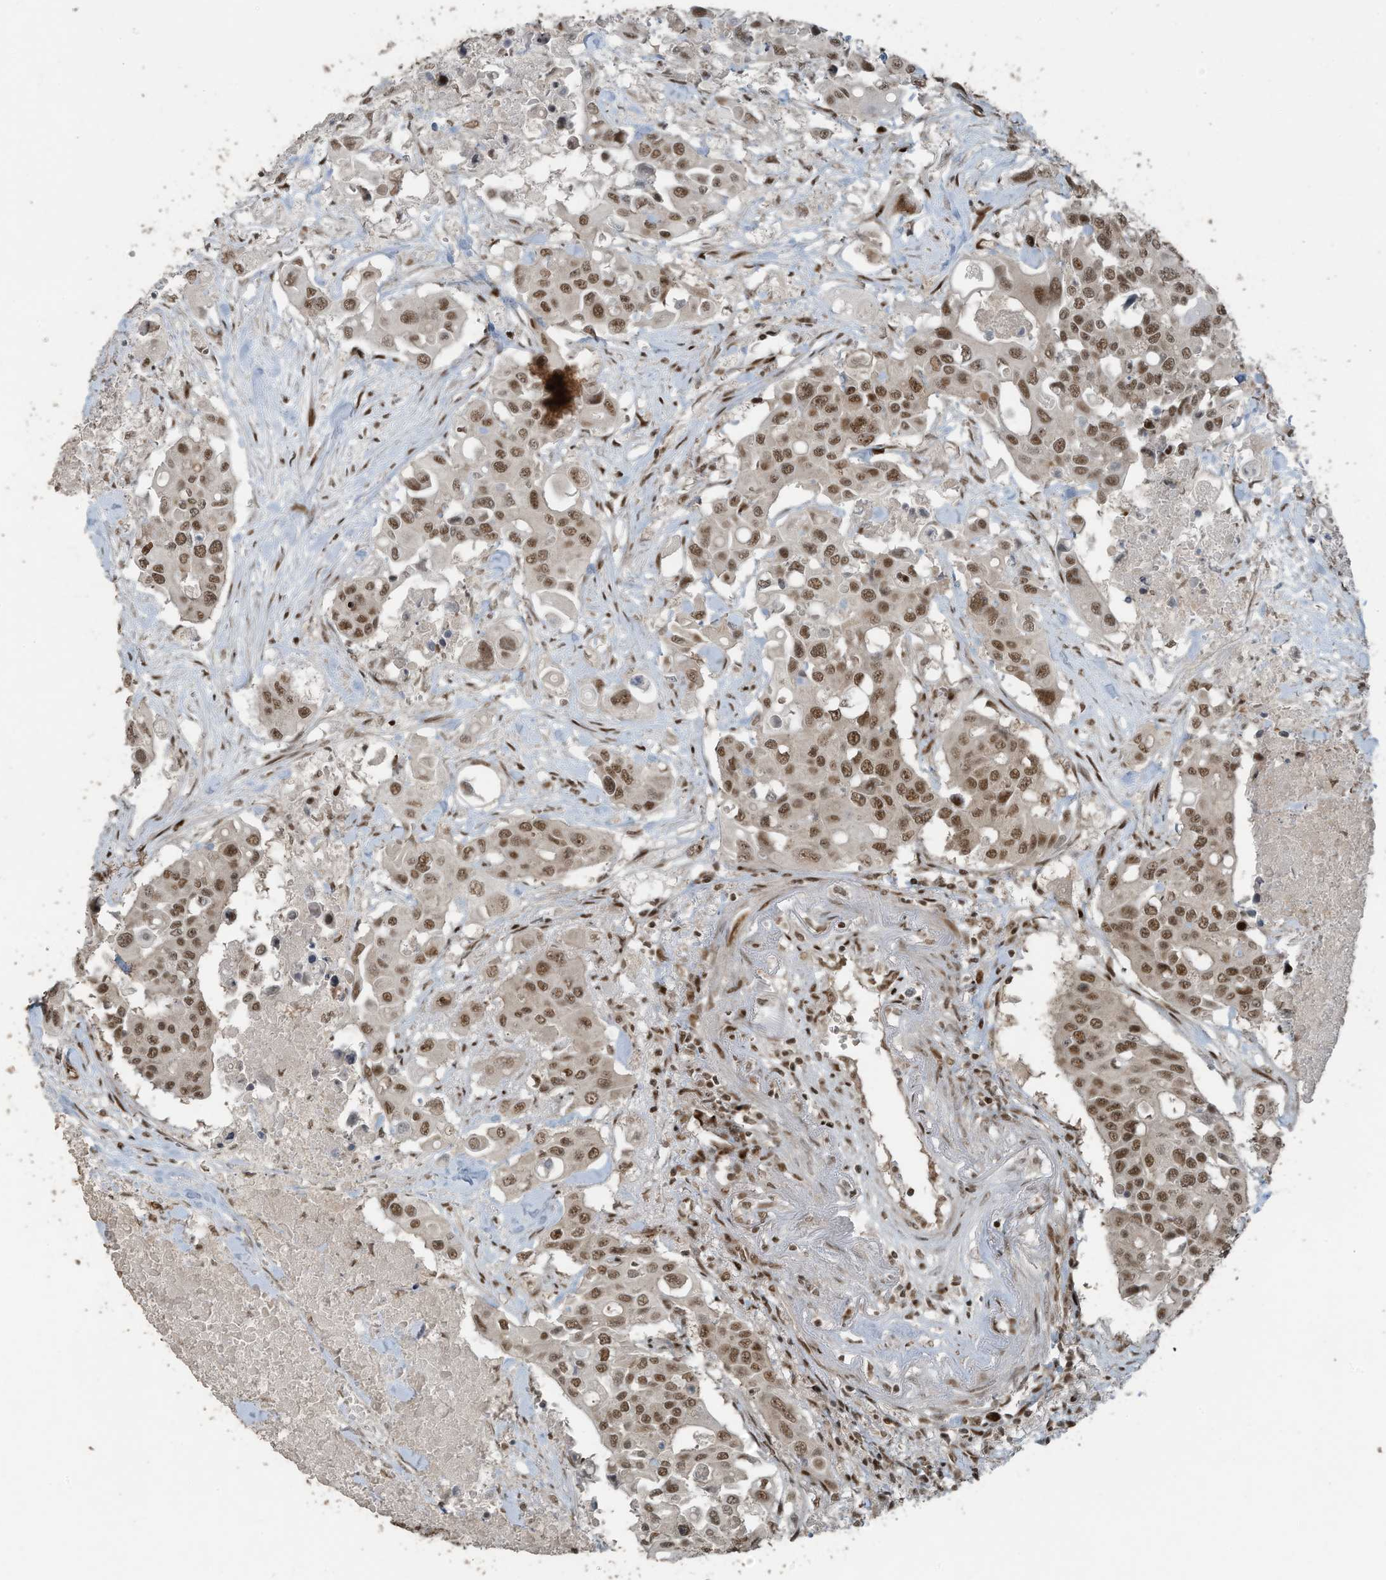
{"staining": {"intensity": "moderate", "quantity": ">75%", "location": "nuclear"}, "tissue": "colorectal cancer", "cell_type": "Tumor cells", "image_type": "cancer", "snomed": [{"axis": "morphology", "description": "Adenocarcinoma, NOS"}, {"axis": "topography", "description": "Colon"}], "caption": "IHC image of neoplastic tissue: human colorectal cancer (adenocarcinoma) stained using immunohistochemistry (IHC) exhibits medium levels of moderate protein expression localized specifically in the nuclear of tumor cells, appearing as a nuclear brown color.", "gene": "PCNP", "patient": {"sex": "male", "age": 77}}